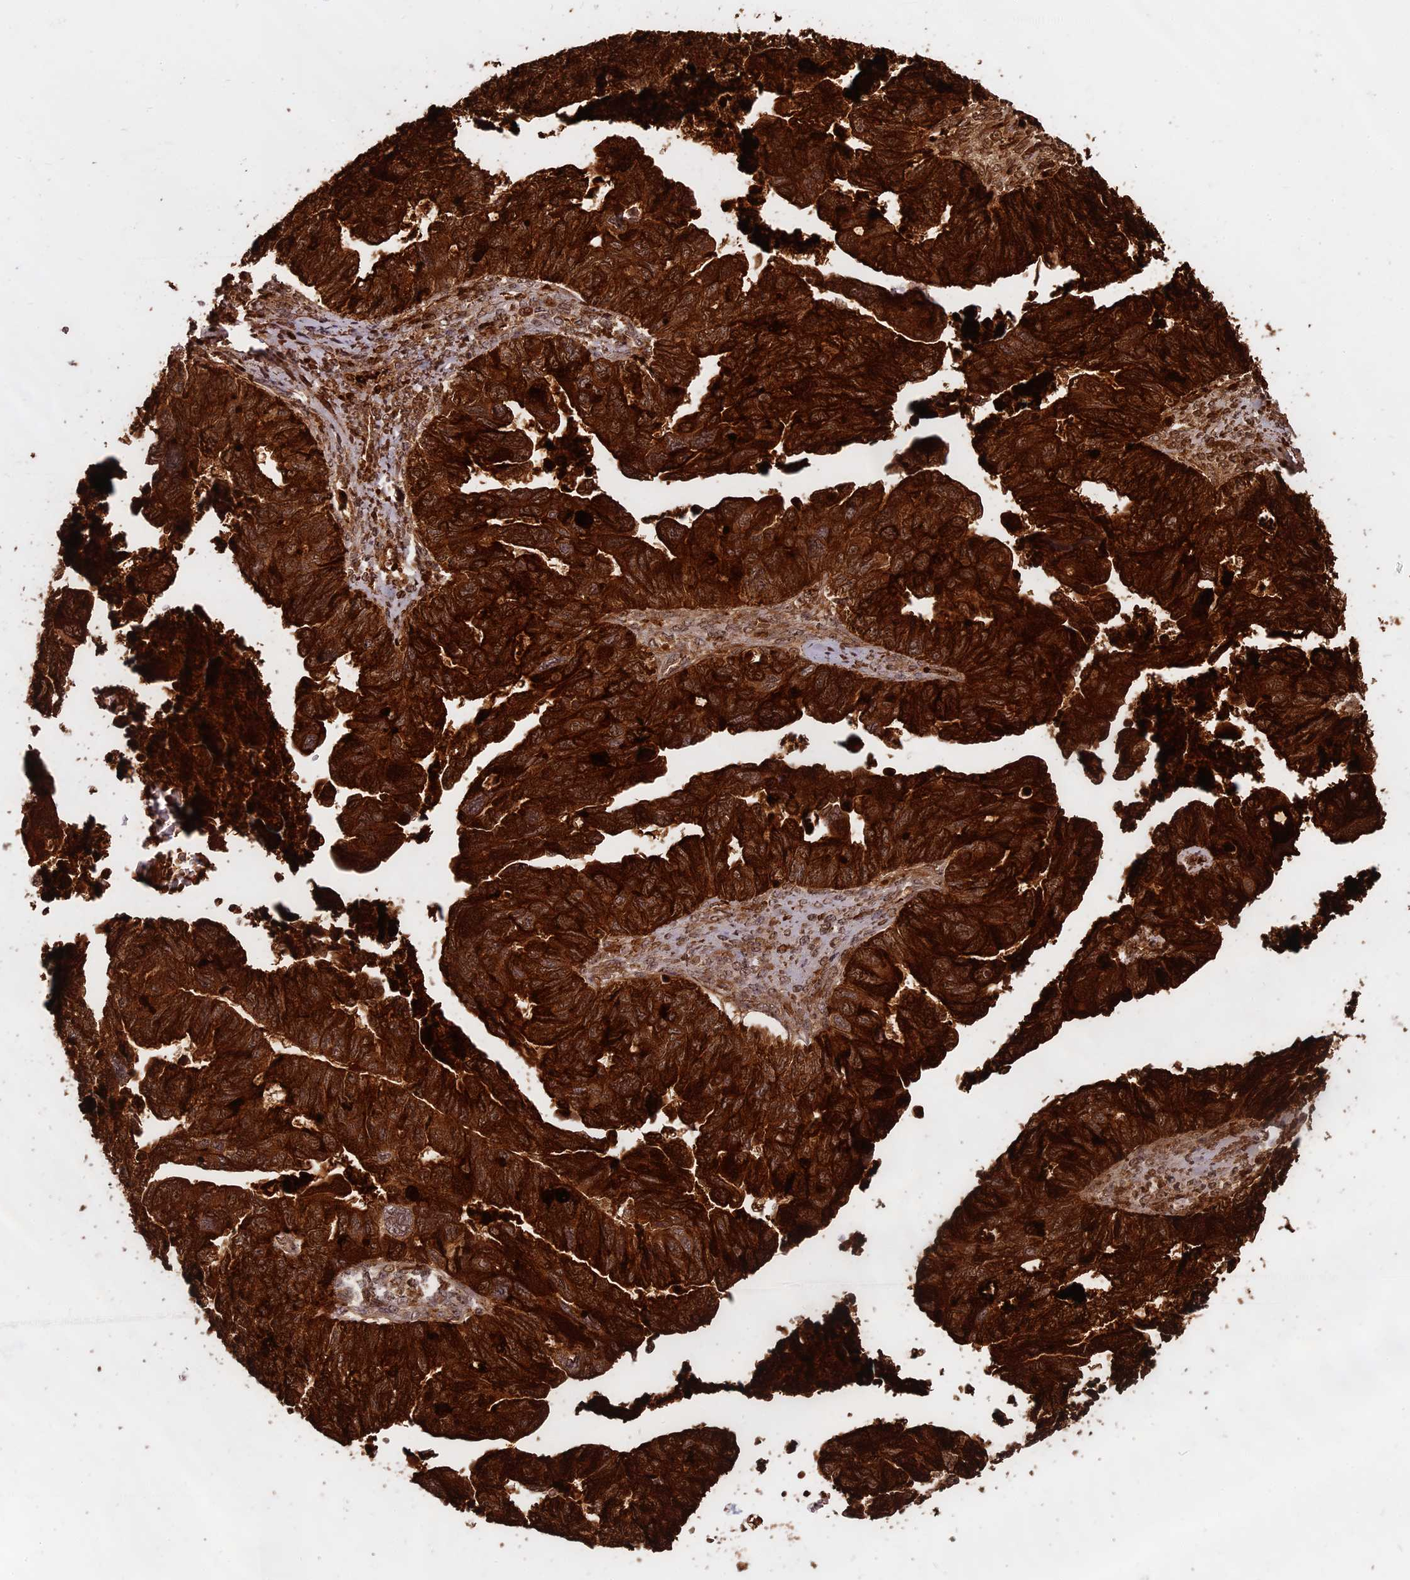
{"staining": {"intensity": "strong", "quantity": ">75%", "location": "cytoplasmic/membranous"}, "tissue": "ovarian cancer", "cell_type": "Tumor cells", "image_type": "cancer", "snomed": [{"axis": "morphology", "description": "Cystadenocarcinoma, serous, NOS"}, {"axis": "topography", "description": "Ovary"}], "caption": "Human serous cystadenocarcinoma (ovarian) stained for a protein (brown) reveals strong cytoplasmic/membranous positive expression in about >75% of tumor cells.", "gene": "WFDC2", "patient": {"sex": "female", "age": 79}}